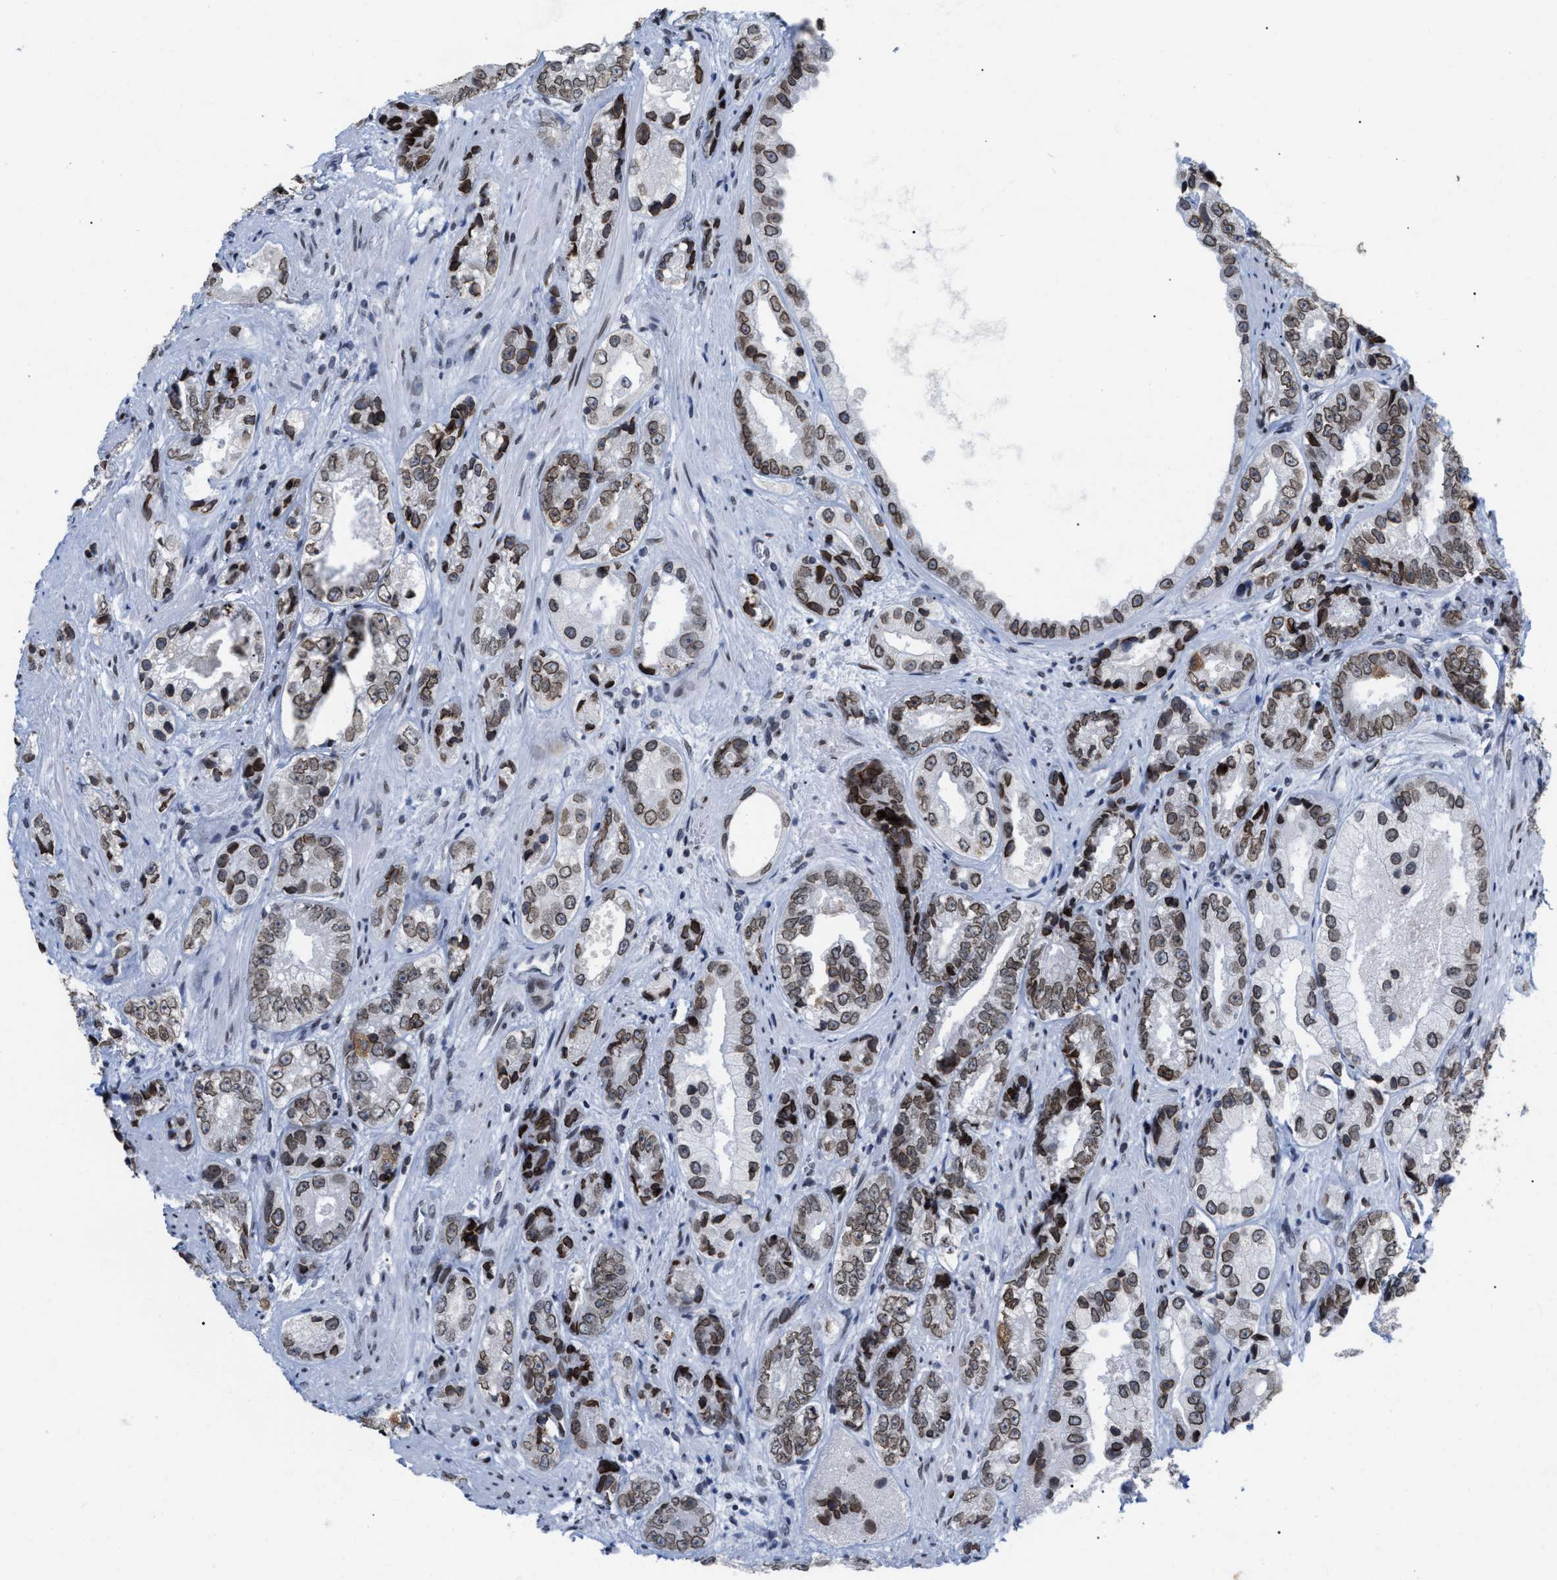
{"staining": {"intensity": "moderate", "quantity": ">75%", "location": "cytoplasmic/membranous,nuclear"}, "tissue": "prostate cancer", "cell_type": "Tumor cells", "image_type": "cancer", "snomed": [{"axis": "morphology", "description": "Adenocarcinoma, High grade"}, {"axis": "topography", "description": "Prostate"}], "caption": "High-grade adenocarcinoma (prostate) was stained to show a protein in brown. There is medium levels of moderate cytoplasmic/membranous and nuclear staining in approximately >75% of tumor cells.", "gene": "TPR", "patient": {"sex": "male", "age": 61}}